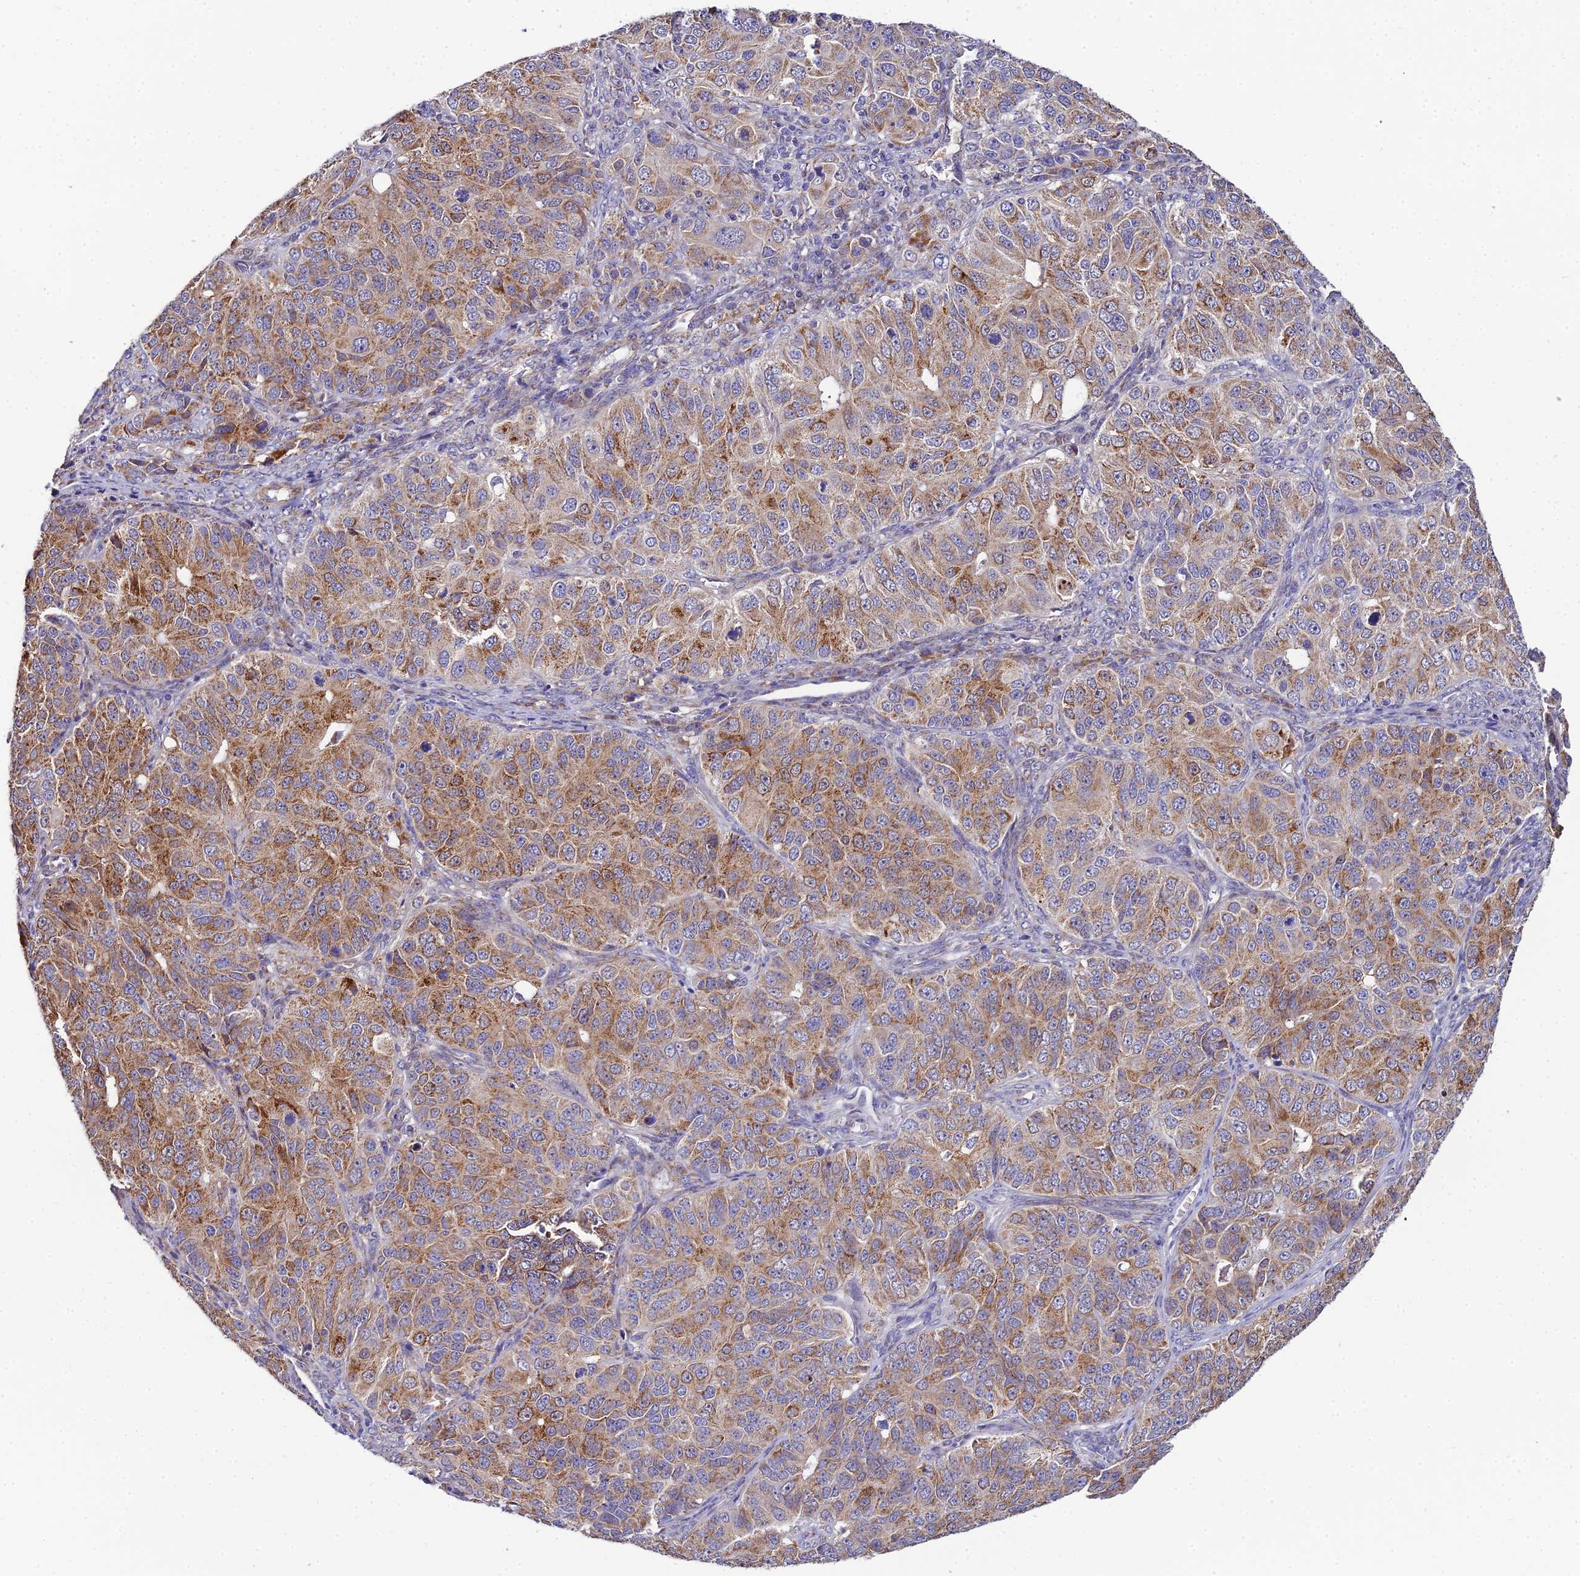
{"staining": {"intensity": "moderate", "quantity": ">75%", "location": "cytoplasmic/membranous"}, "tissue": "ovarian cancer", "cell_type": "Tumor cells", "image_type": "cancer", "snomed": [{"axis": "morphology", "description": "Carcinoma, endometroid"}, {"axis": "topography", "description": "Ovary"}], "caption": "Endometroid carcinoma (ovarian) stained for a protein (brown) shows moderate cytoplasmic/membranous positive staining in approximately >75% of tumor cells.", "gene": "ACOT2", "patient": {"sex": "female", "age": 51}}